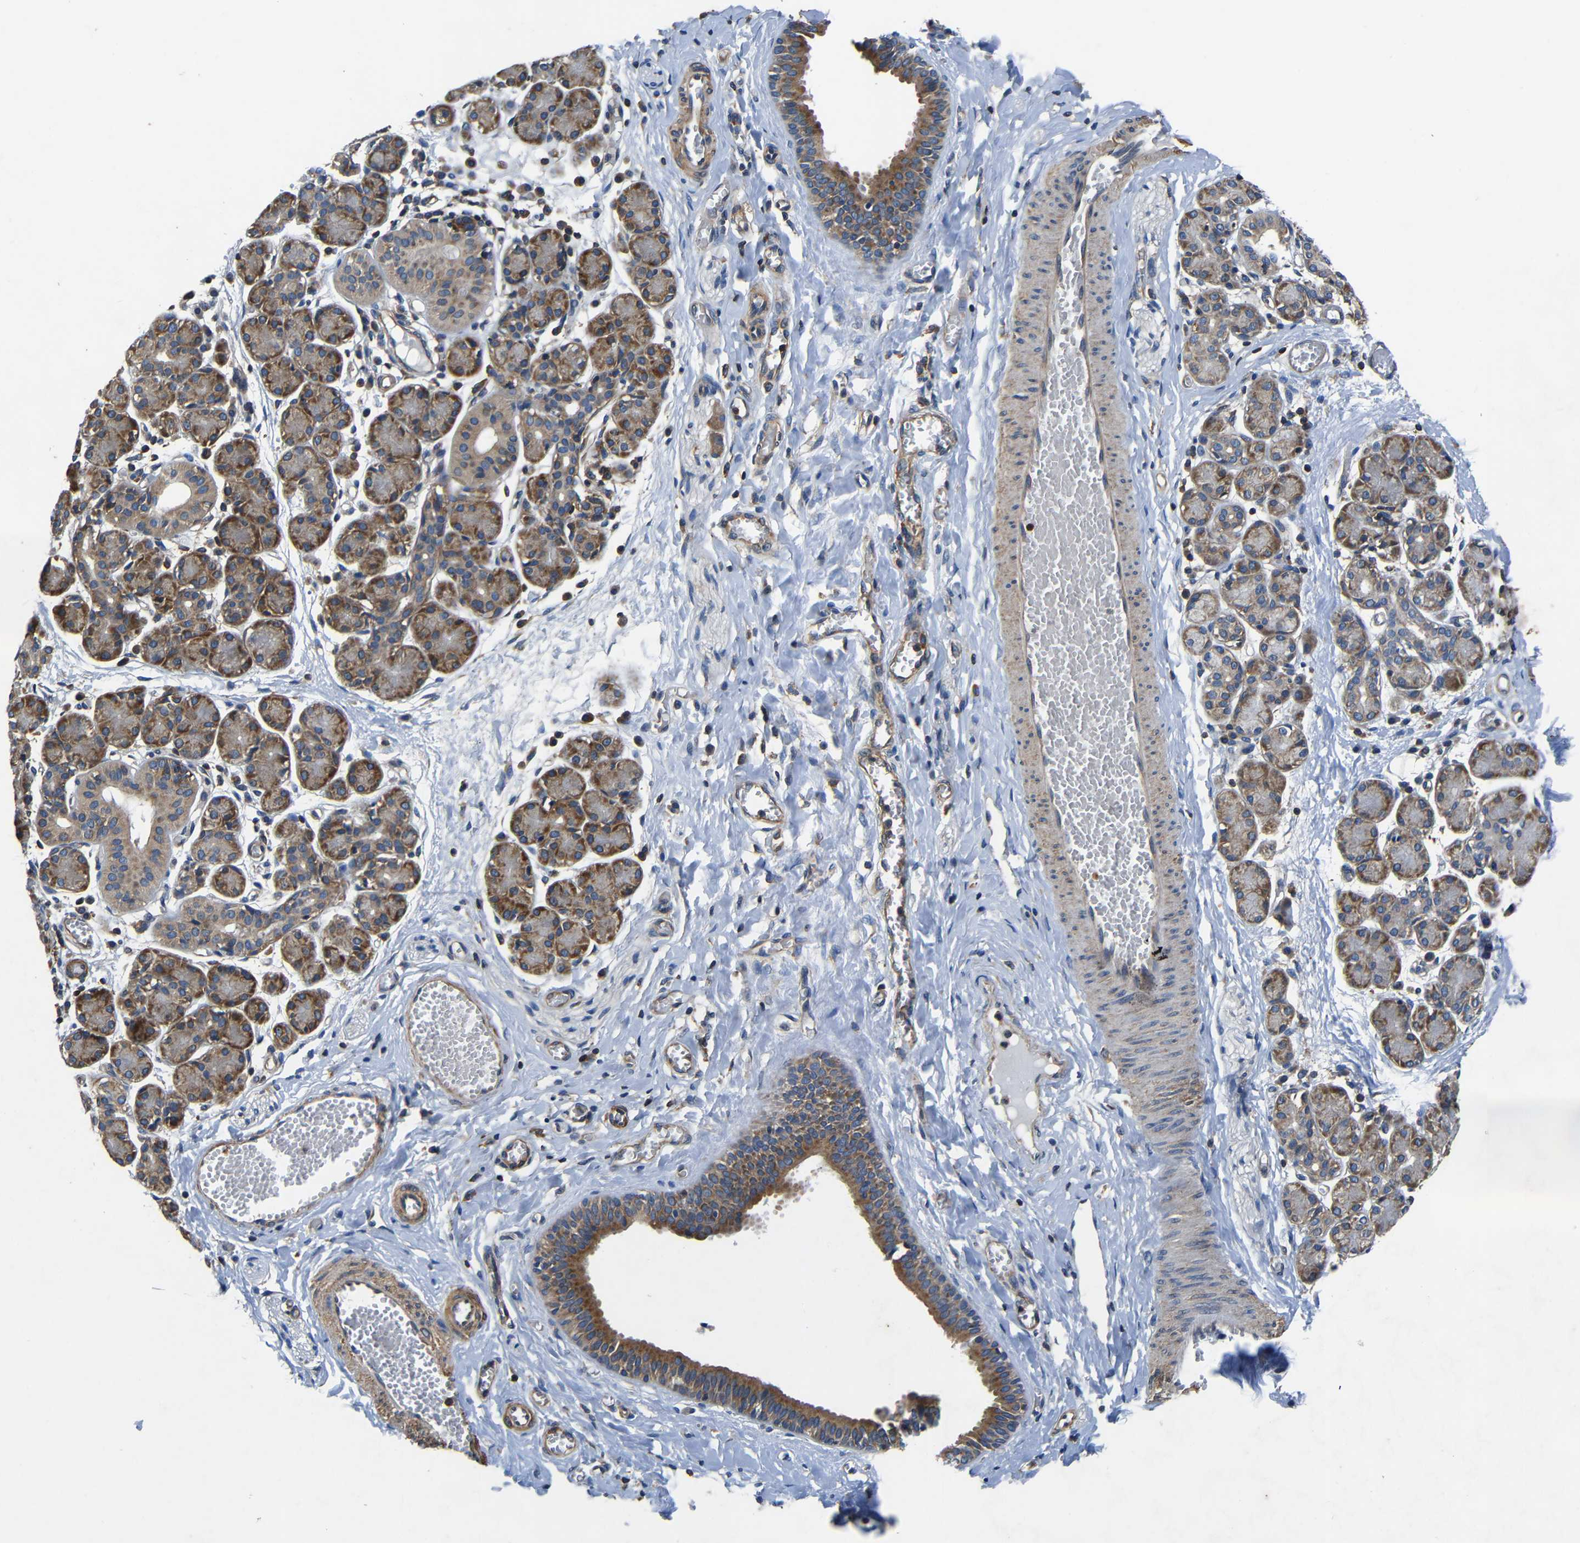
{"staining": {"intensity": "moderate", "quantity": ">75%", "location": "cytoplasmic/membranous"}, "tissue": "salivary gland", "cell_type": "Glandular cells", "image_type": "normal", "snomed": [{"axis": "morphology", "description": "Normal tissue, NOS"}, {"axis": "morphology", "description": "Inflammation, NOS"}, {"axis": "topography", "description": "Lymph node"}, {"axis": "topography", "description": "Salivary gland"}], "caption": "An image of salivary gland stained for a protein demonstrates moderate cytoplasmic/membranous brown staining in glandular cells. The protein is shown in brown color, while the nuclei are stained blue.", "gene": "CNR2", "patient": {"sex": "male", "age": 3}}